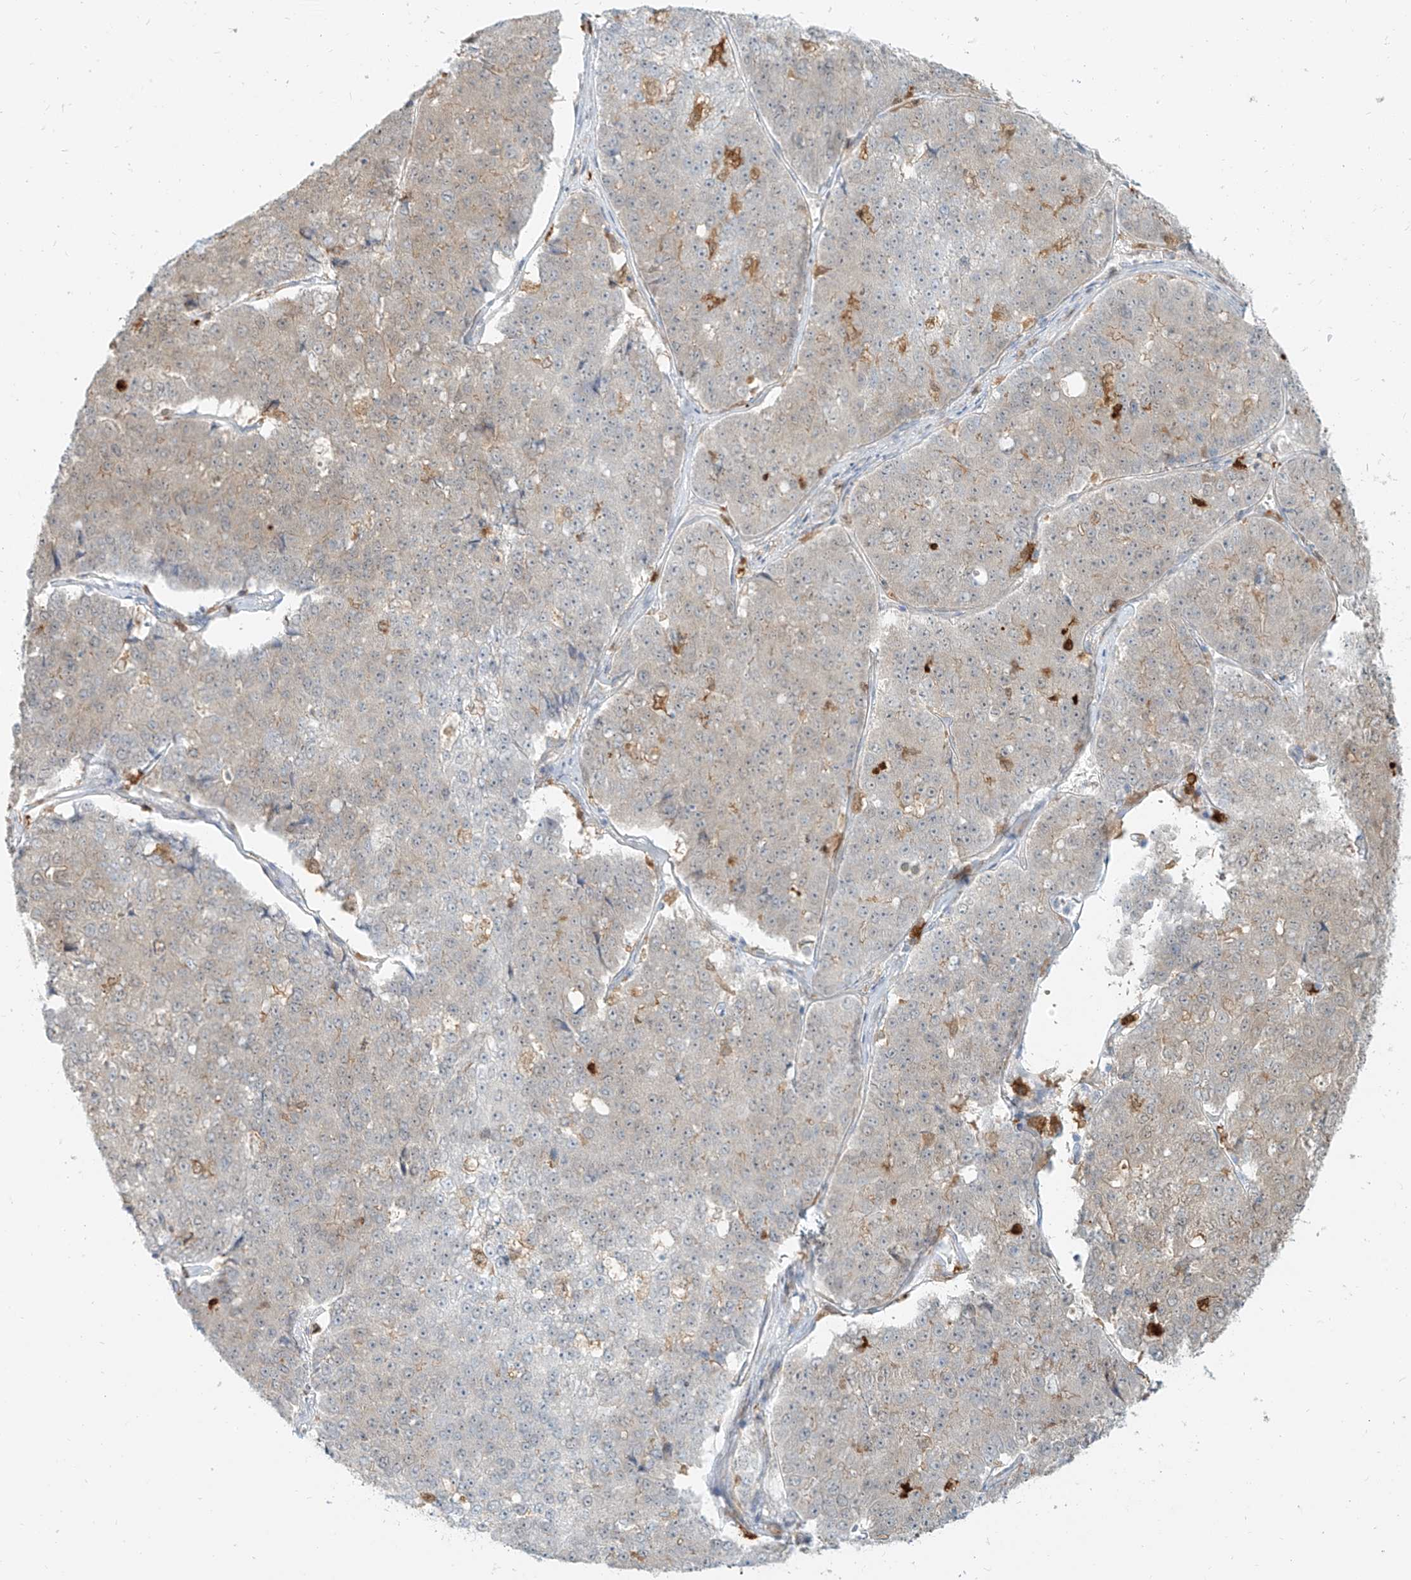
{"staining": {"intensity": "negative", "quantity": "none", "location": "none"}, "tissue": "pancreatic cancer", "cell_type": "Tumor cells", "image_type": "cancer", "snomed": [{"axis": "morphology", "description": "Adenocarcinoma, NOS"}, {"axis": "topography", "description": "Pancreas"}], "caption": "Tumor cells are negative for brown protein staining in pancreatic cancer (adenocarcinoma).", "gene": "PGD", "patient": {"sex": "male", "age": 50}}